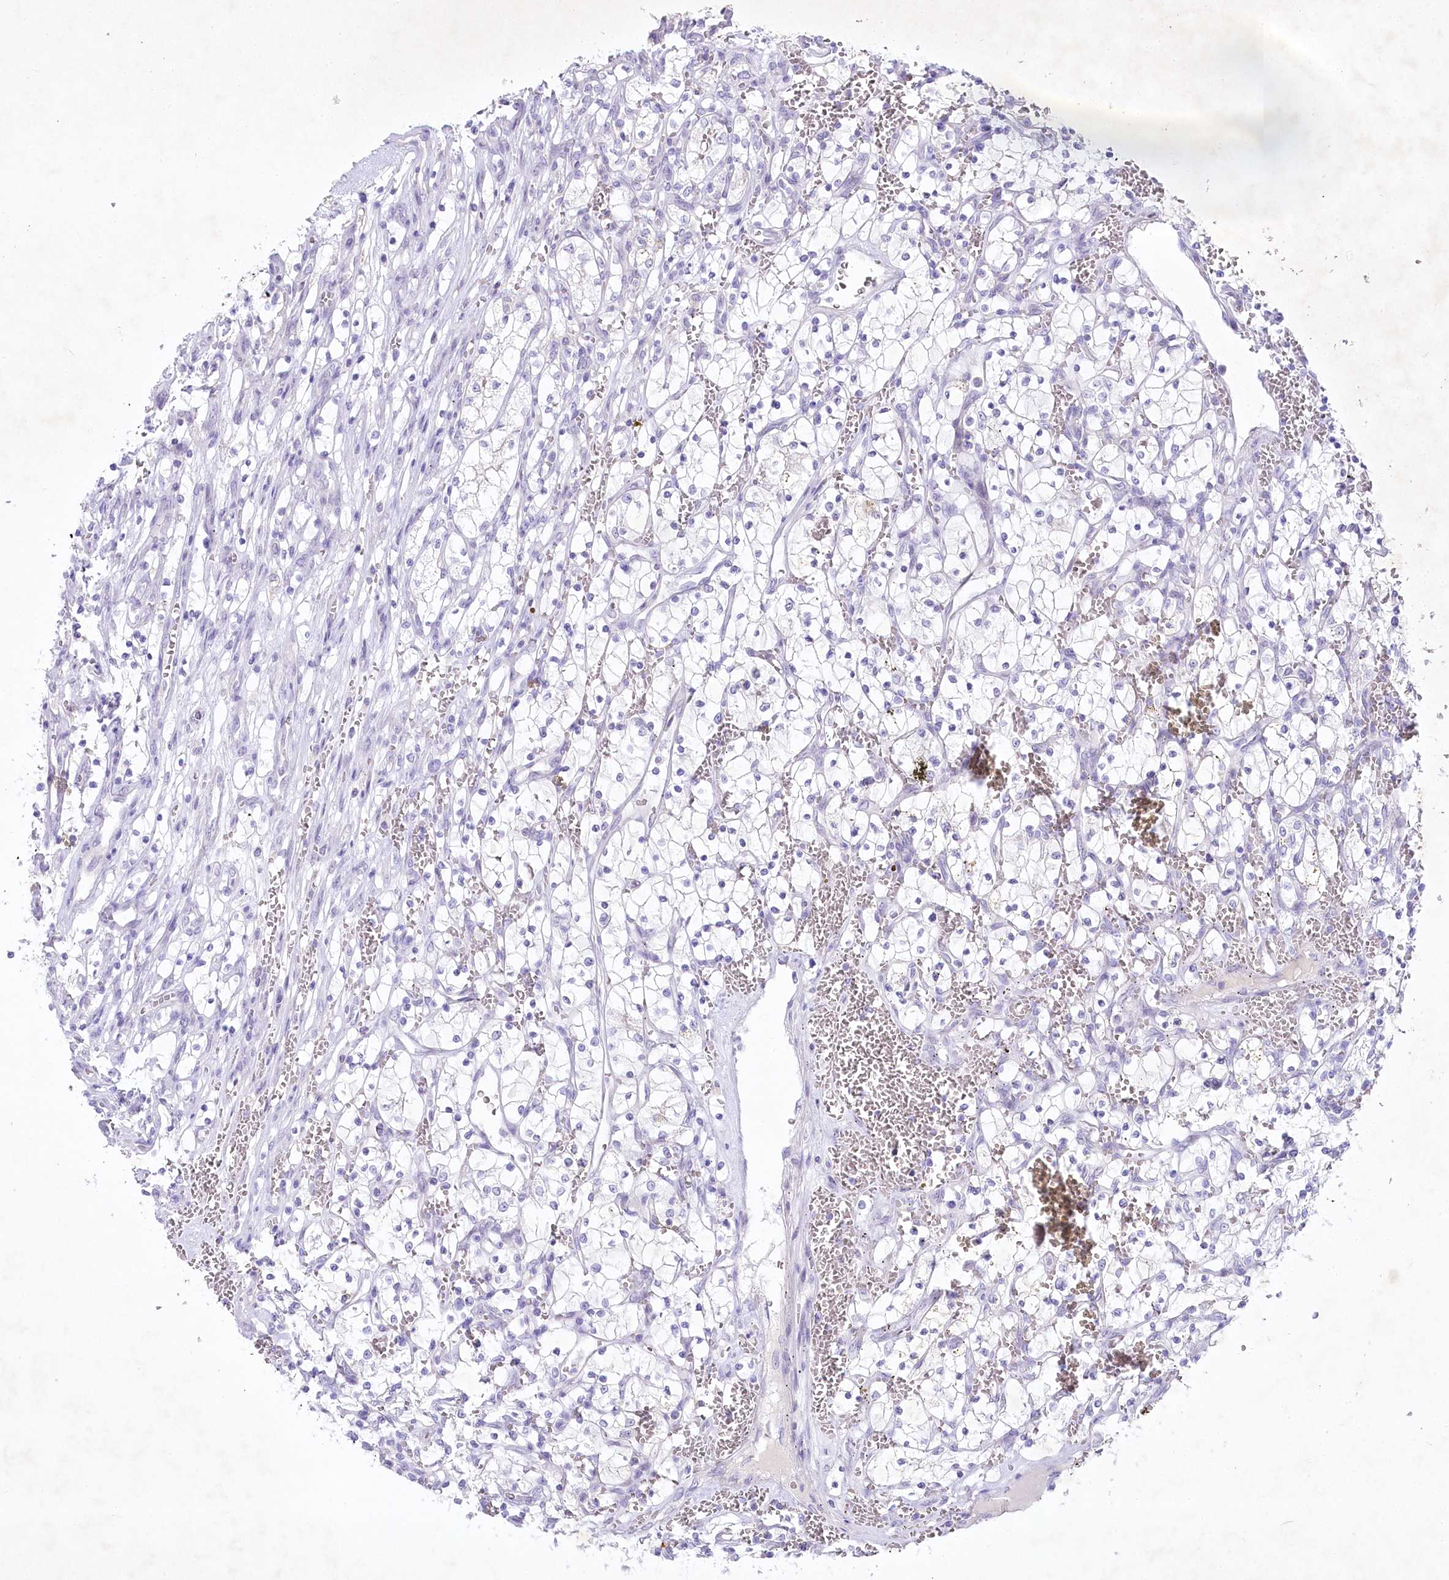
{"staining": {"intensity": "negative", "quantity": "none", "location": "none"}, "tissue": "renal cancer", "cell_type": "Tumor cells", "image_type": "cancer", "snomed": [{"axis": "morphology", "description": "Adenocarcinoma, NOS"}, {"axis": "topography", "description": "Kidney"}], "caption": "Histopathology image shows no protein staining in tumor cells of renal cancer (adenocarcinoma) tissue.", "gene": "MYOZ1", "patient": {"sex": "female", "age": 69}}